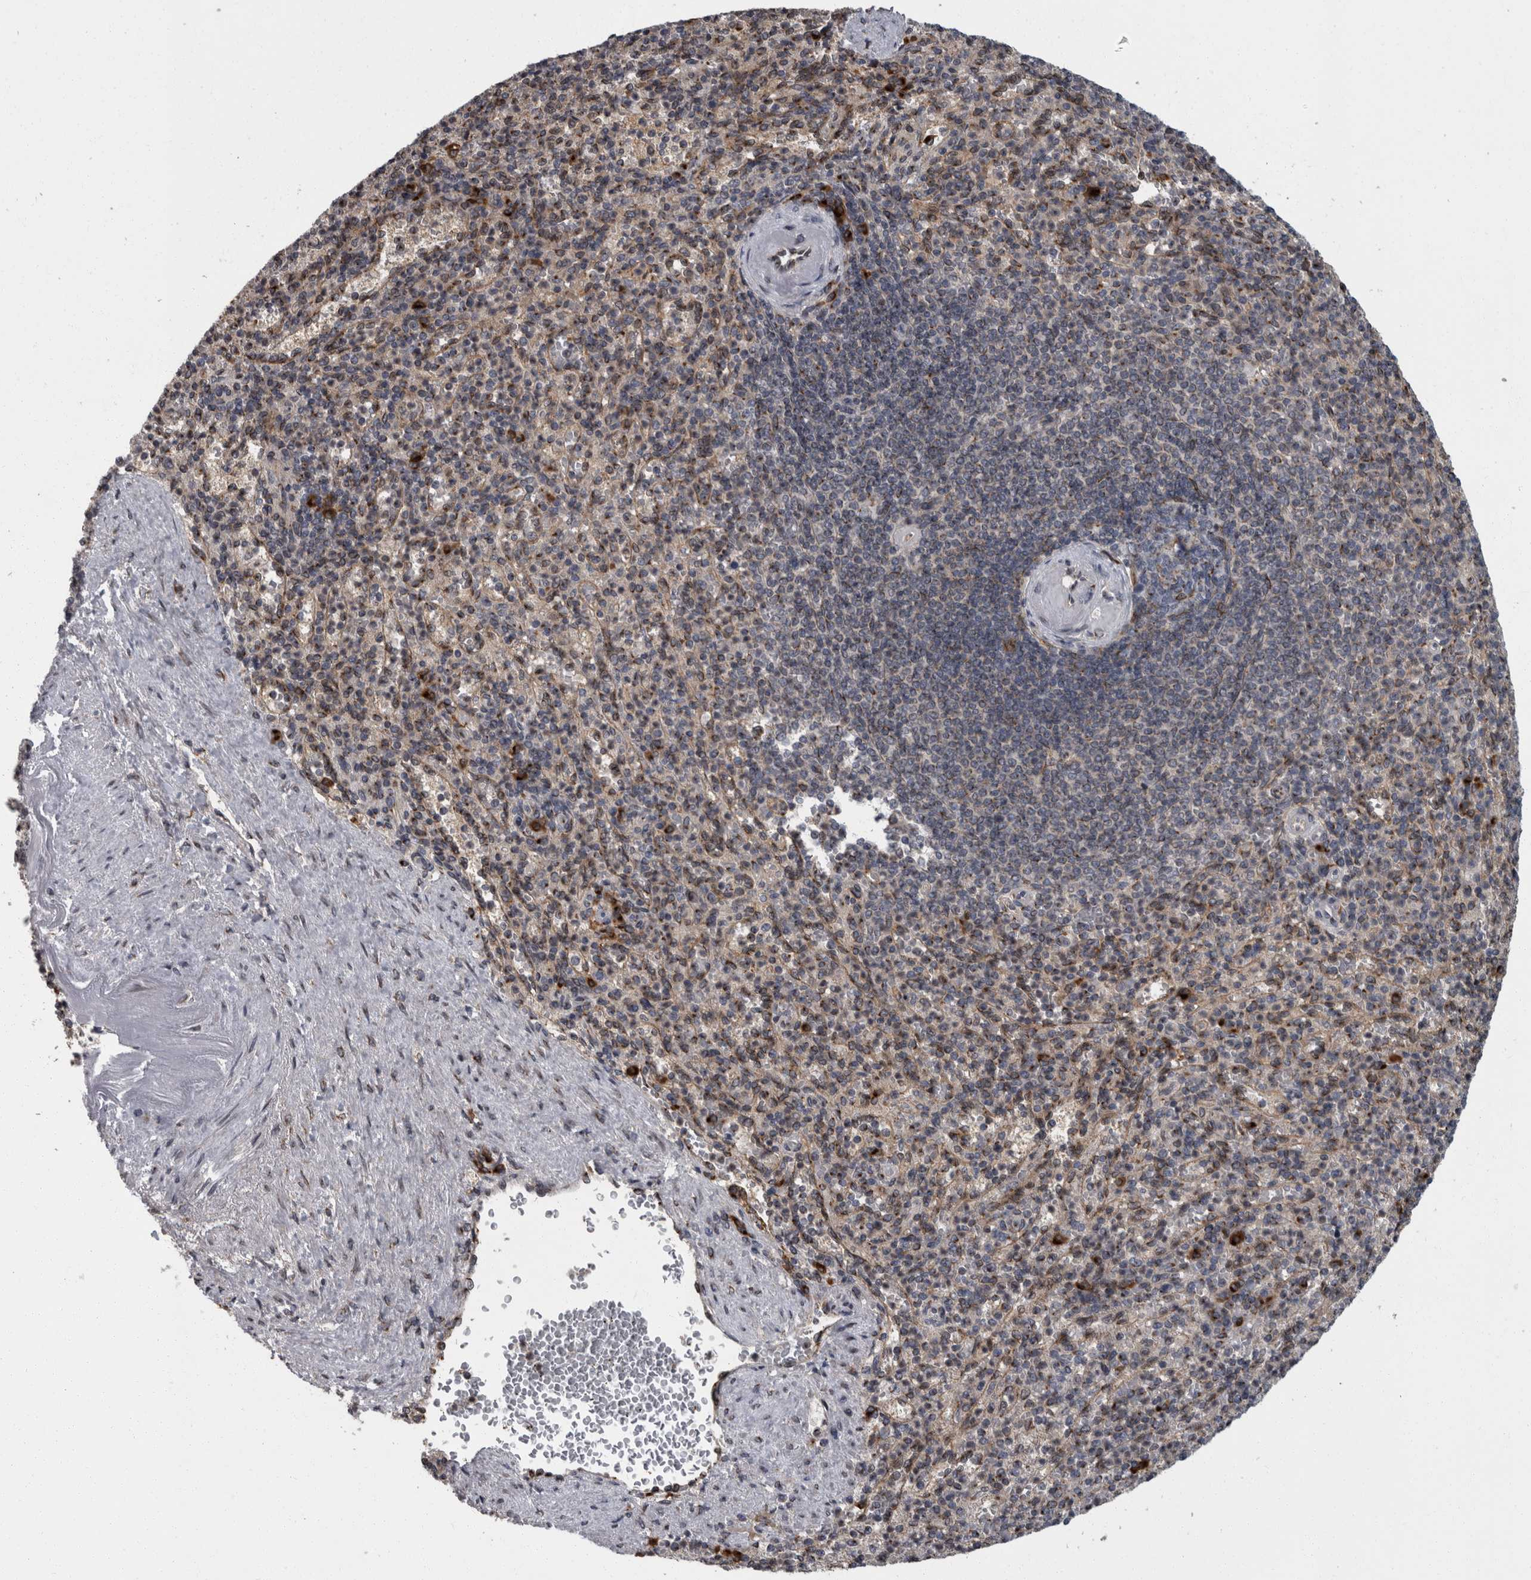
{"staining": {"intensity": "moderate", "quantity": "25%-75%", "location": "cytoplasmic/membranous"}, "tissue": "spleen", "cell_type": "Cells in red pulp", "image_type": "normal", "snomed": [{"axis": "morphology", "description": "Normal tissue, NOS"}, {"axis": "topography", "description": "Spleen"}], "caption": "Immunohistochemical staining of unremarkable spleen reveals medium levels of moderate cytoplasmic/membranous staining in approximately 25%-75% of cells in red pulp.", "gene": "LMAN2L", "patient": {"sex": "female", "age": 74}}